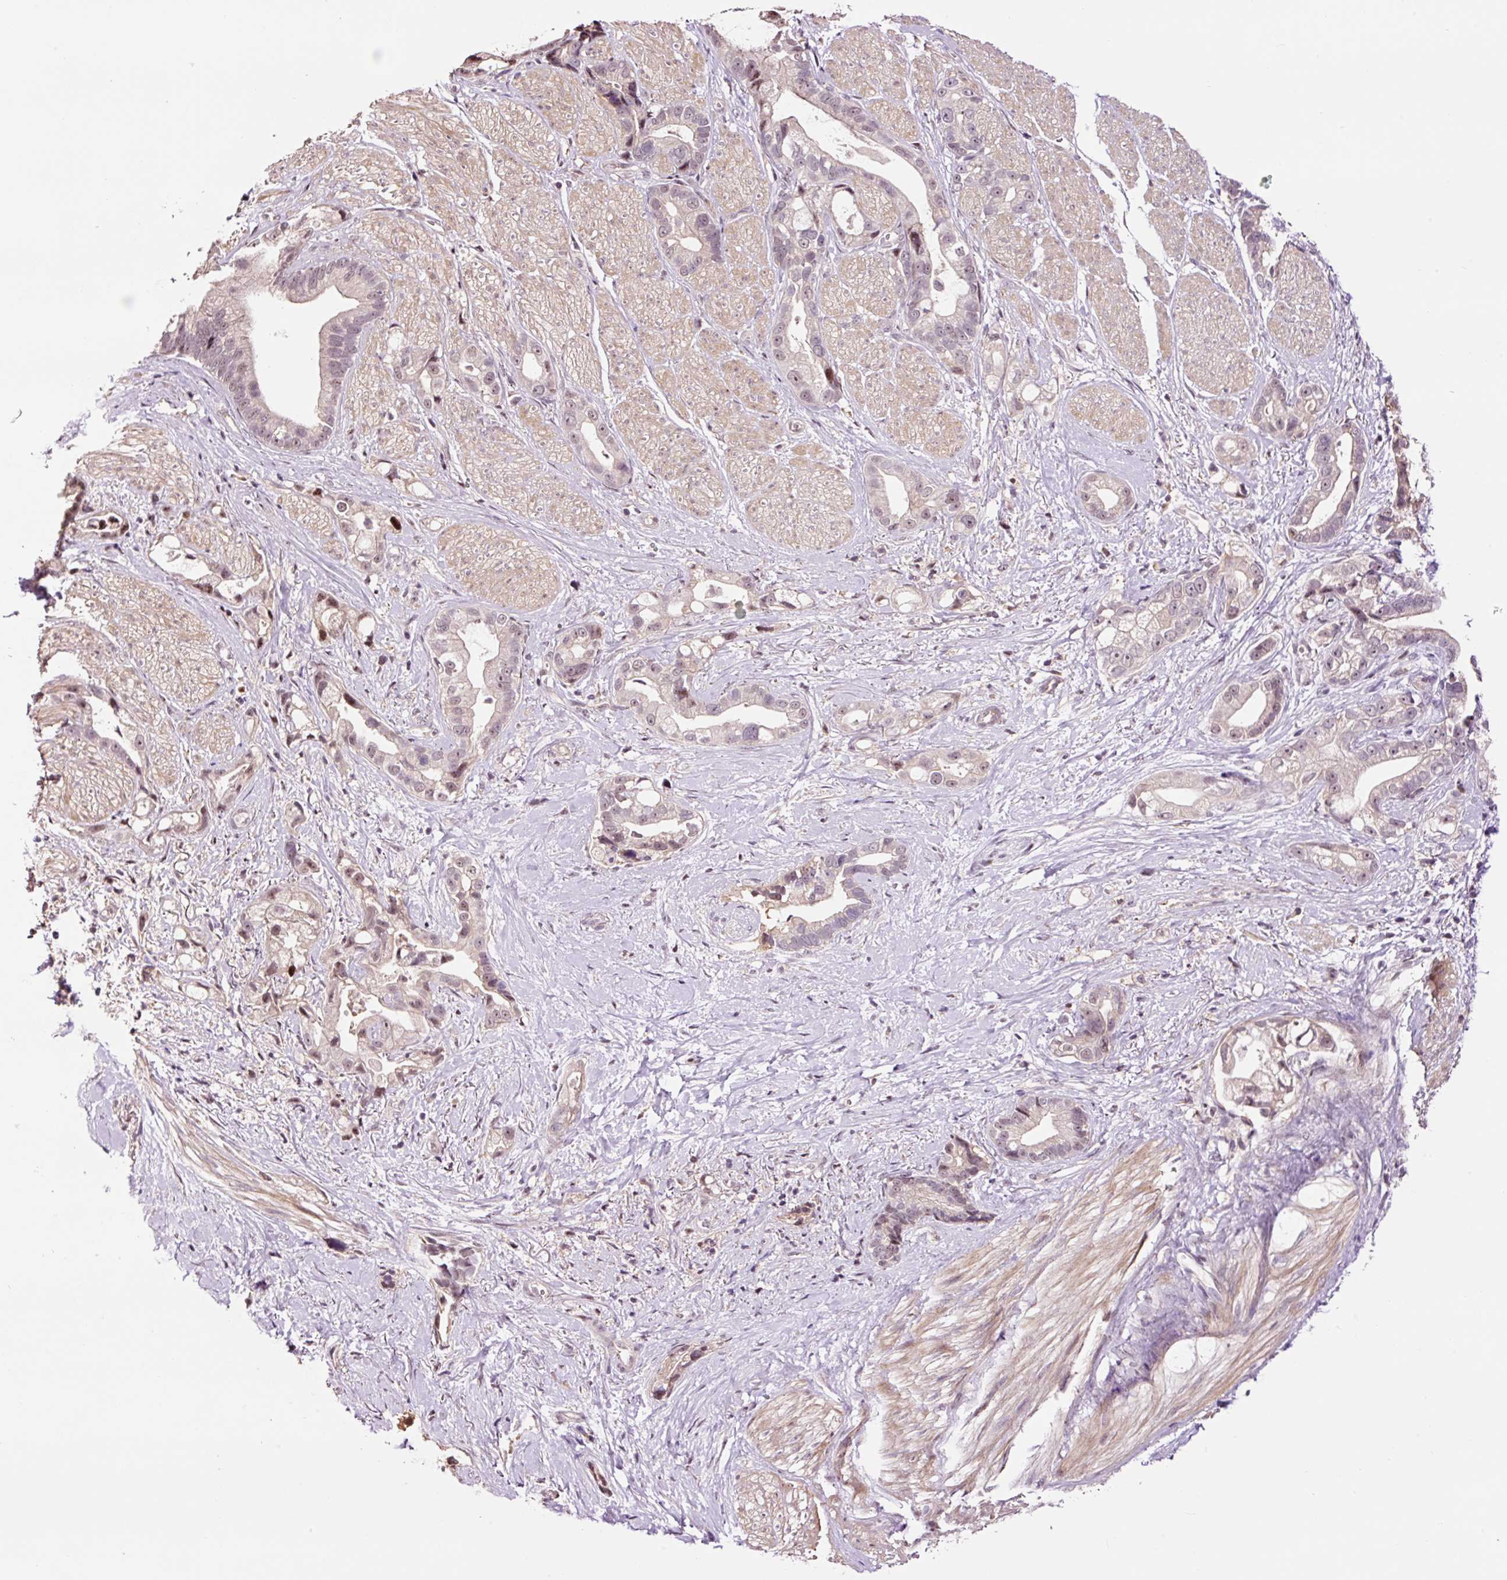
{"staining": {"intensity": "weak", "quantity": "<25%", "location": "cytoplasmic/membranous,nuclear"}, "tissue": "stomach cancer", "cell_type": "Tumor cells", "image_type": "cancer", "snomed": [{"axis": "morphology", "description": "Adenocarcinoma, NOS"}, {"axis": "topography", "description": "Stomach"}], "caption": "Human stomach cancer stained for a protein using IHC reveals no staining in tumor cells.", "gene": "DPPA4", "patient": {"sex": "male", "age": 55}}